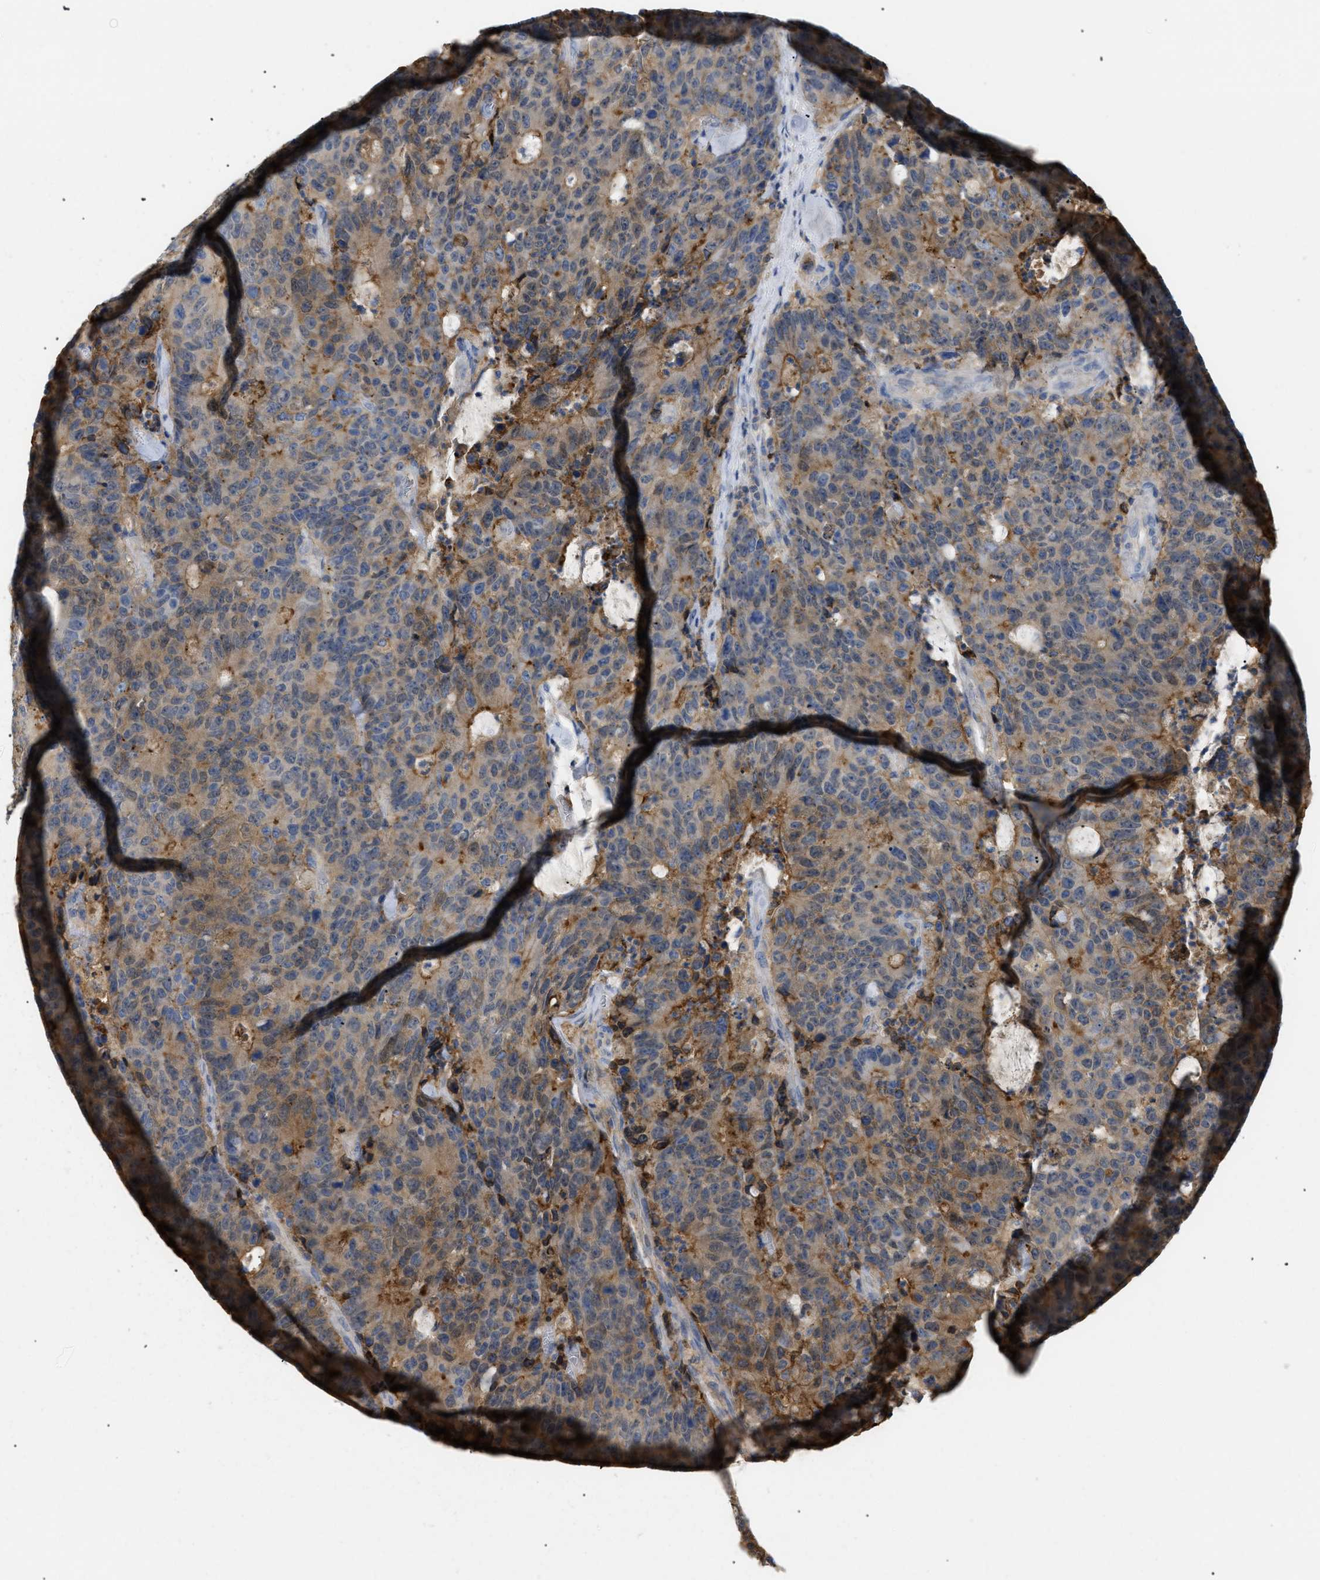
{"staining": {"intensity": "moderate", "quantity": ">75%", "location": "cytoplasmic/membranous"}, "tissue": "colorectal cancer", "cell_type": "Tumor cells", "image_type": "cancer", "snomed": [{"axis": "morphology", "description": "Adenocarcinoma, NOS"}, {"axis": "topography", "description": "Colon"}], "caption": "DAB immunohistochemical staining of colorectal cancer (adenocarcinoma) shows moderate cytoplasmic/membranous protein expression in approximately >75% of tumor cells. The protein is shown in brown color, while the nuclei are stained blue.", "gene": "ANXA4", "patient": {"sex": "female", "age": 86}}